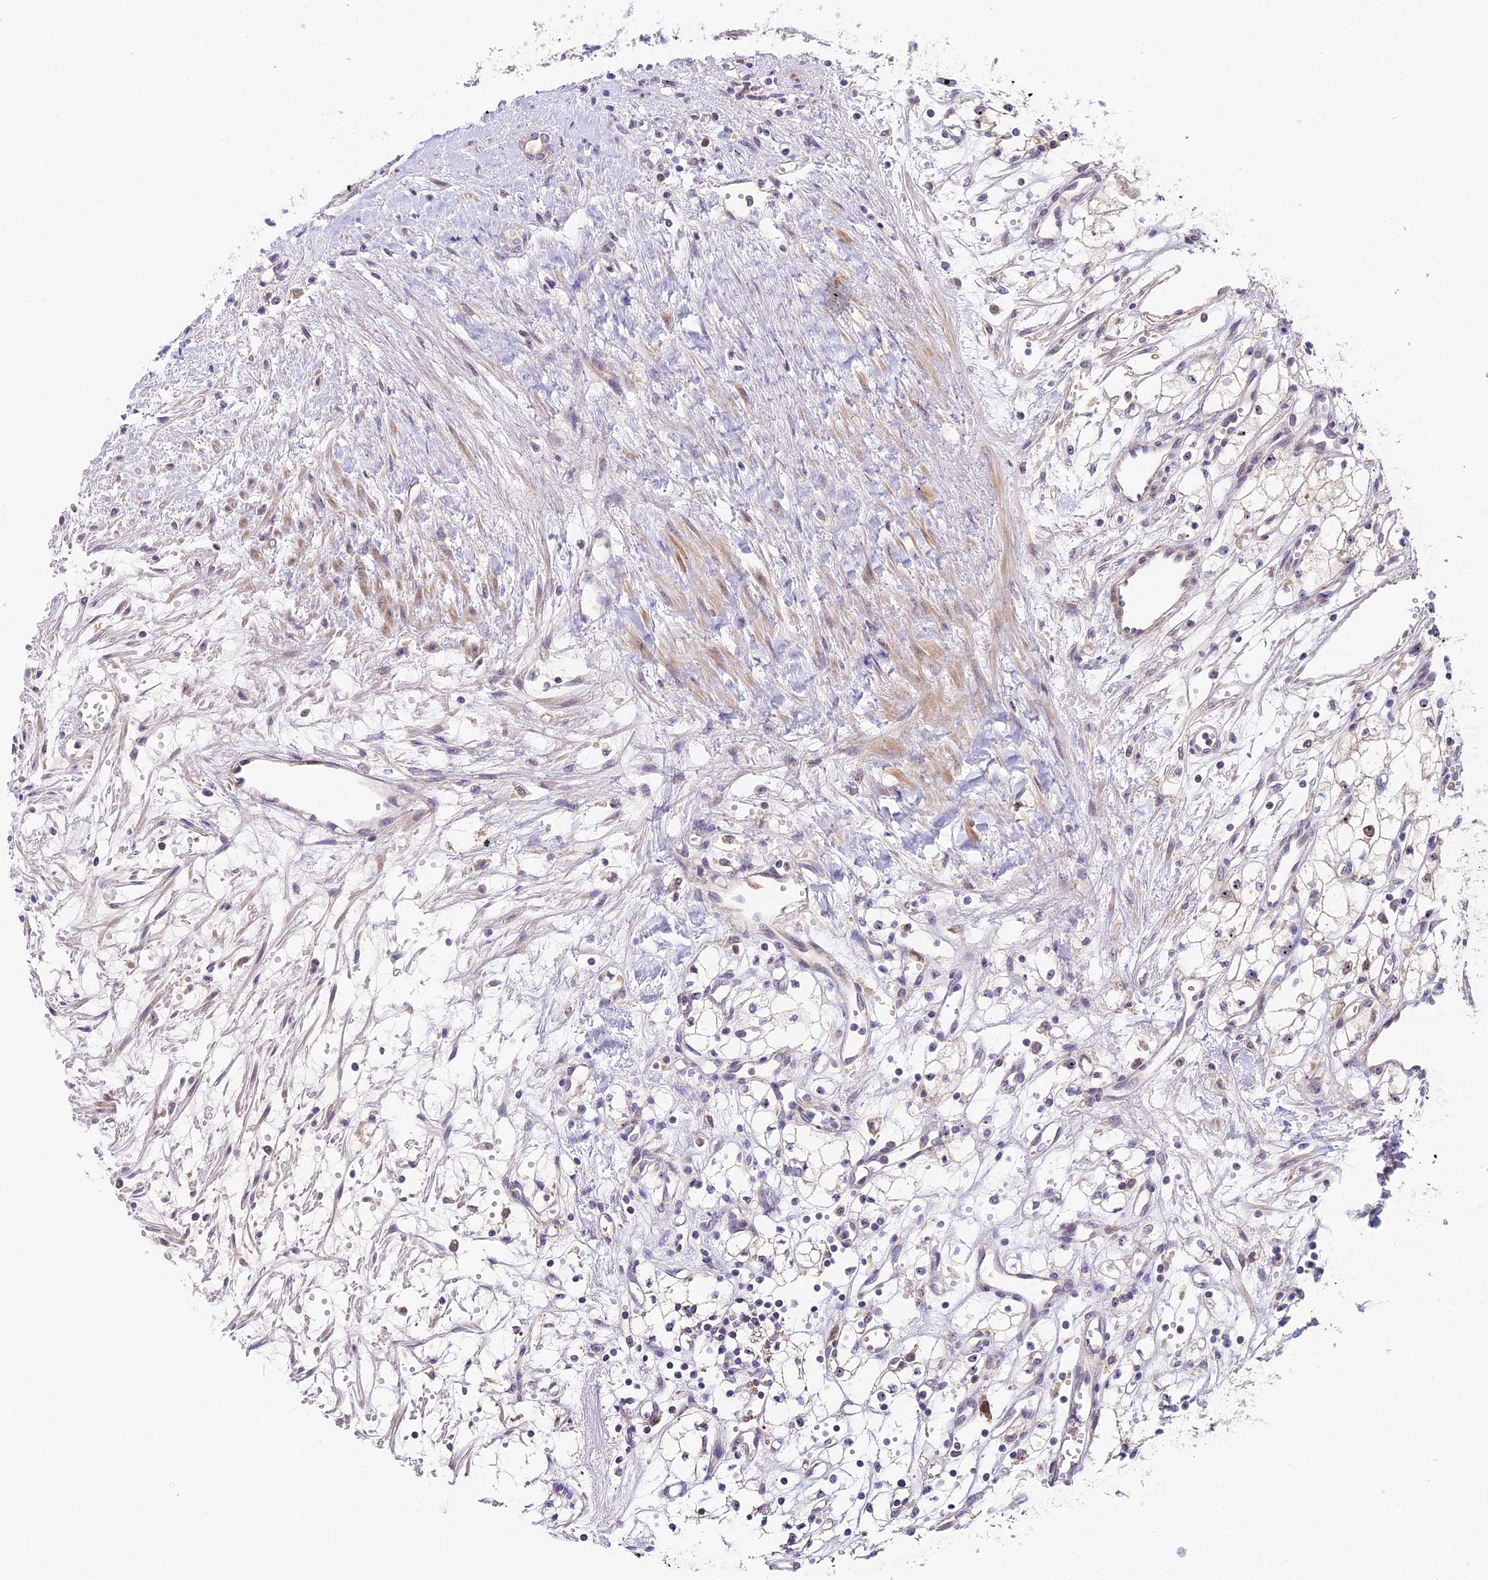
{"staining": {"intensity": "negative", "quantity": "none", "location": "none"}, "tissue": "renal cancer", "cell_type": "Tumor cells", "image_type": "cancer", "snomed": [{"axis": "morphology", "description": "Adenocarcinoma, NOS"}, {"axis": "topography", "description": "Kidney"}], "caption": "DAB (3,3'-diaminobenzidine) immunohistochemical staining of adenocarcinoma (renal) shows no significant staining in tumor cells. Nuclei are stained in blue.", "gene": "RAD51", "patient": {"sex": "male", "age": 59}}